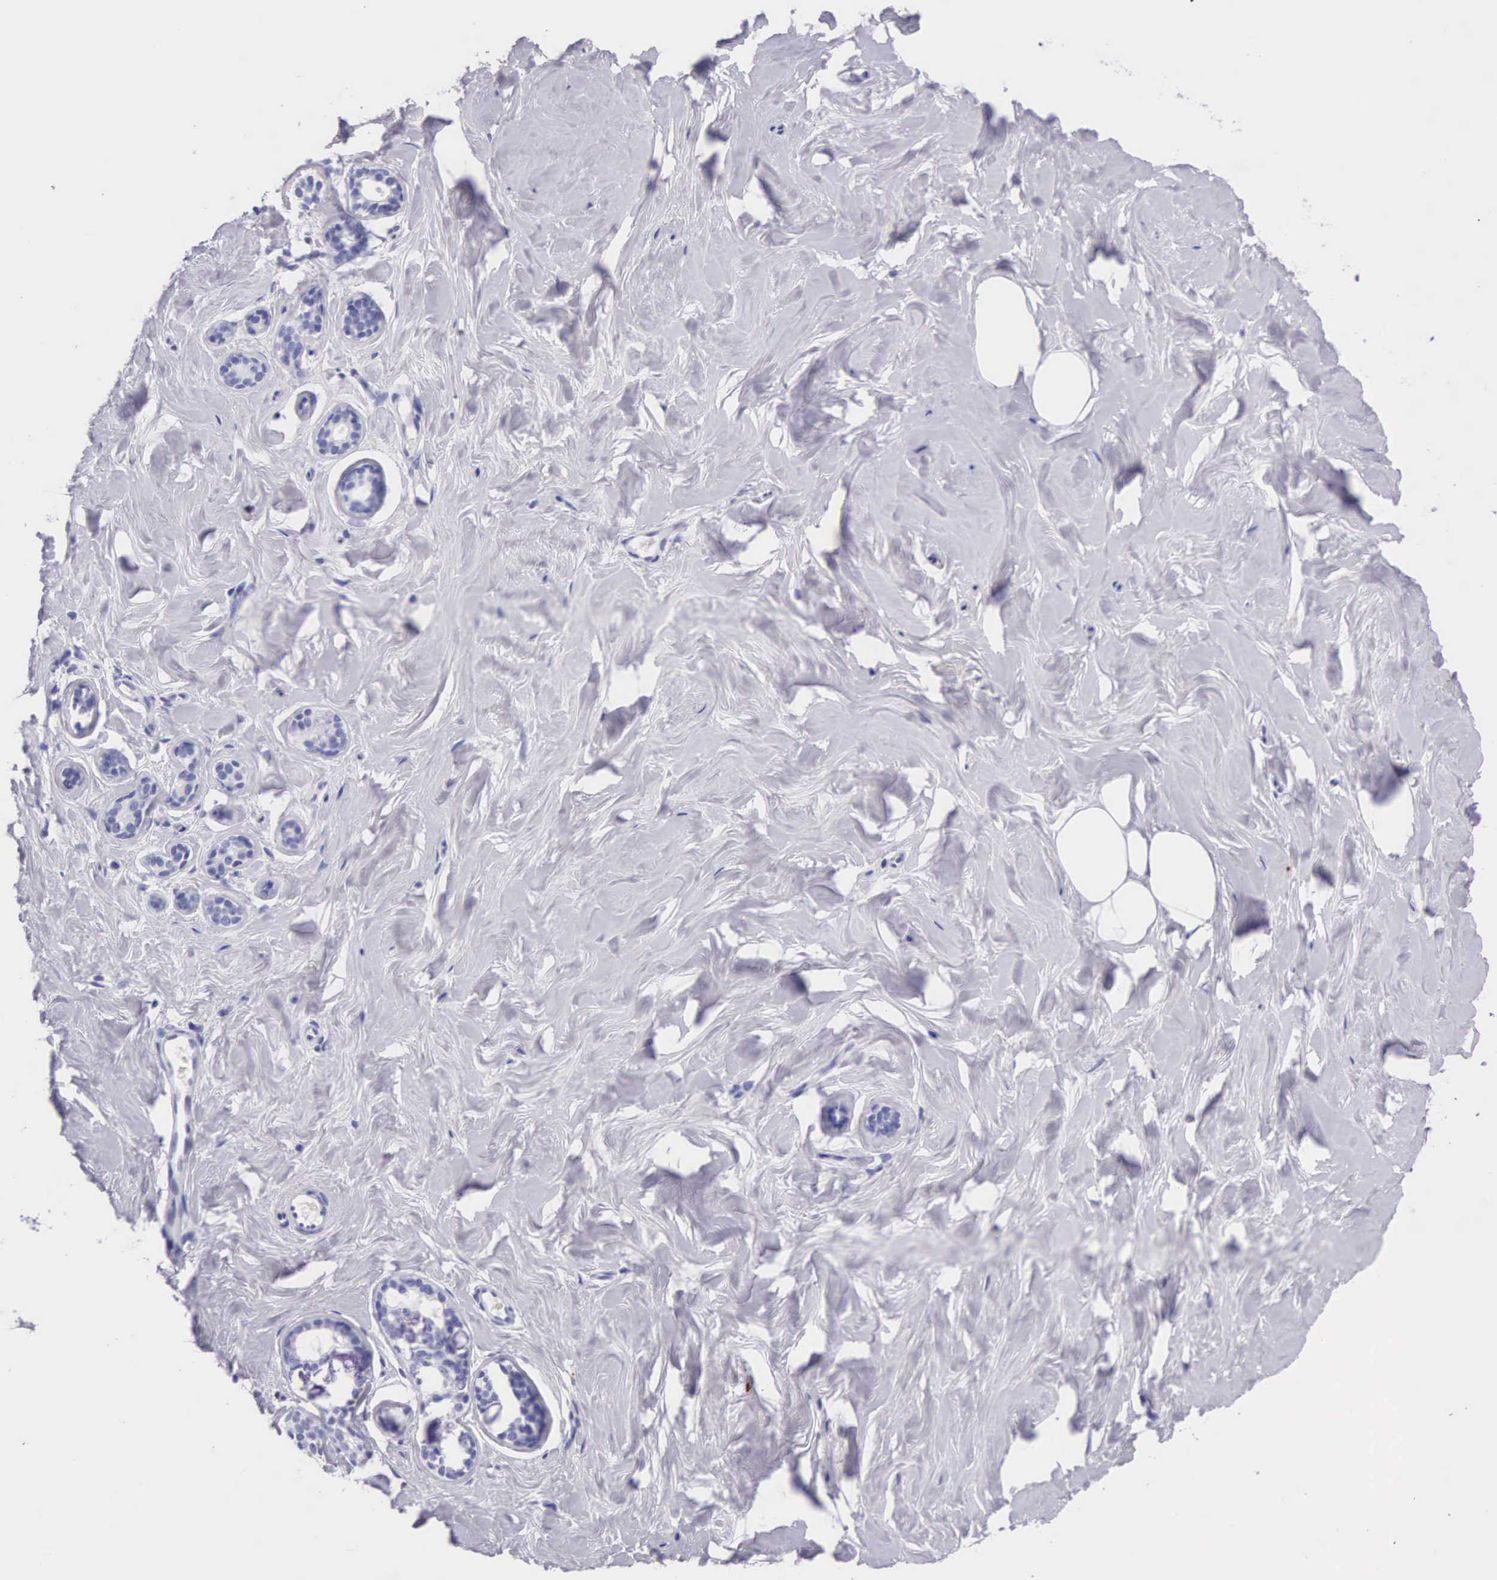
{"staining": {"intensity": "negative", "quantity": "none", "location": "none"}, "tissue": "breast", "cell_type": "Adipocytes", "image_type": "normal", "snomed": [{"axis": "morphology", "description": "Normal tissue, NOS"}, {"axis": "topography", "description": "Breast"}], "caption": "DAB immunohistochemical staining of normal human breast shows no significant expression in adipocytes. The staining was performed using DAB to visualize the protein expression in brown, while the nuclei were stained in blue with hematoxylin (Magnification: 20x).", "gene": "FCN1", "patient": {"sex": "female", "age": 54}}